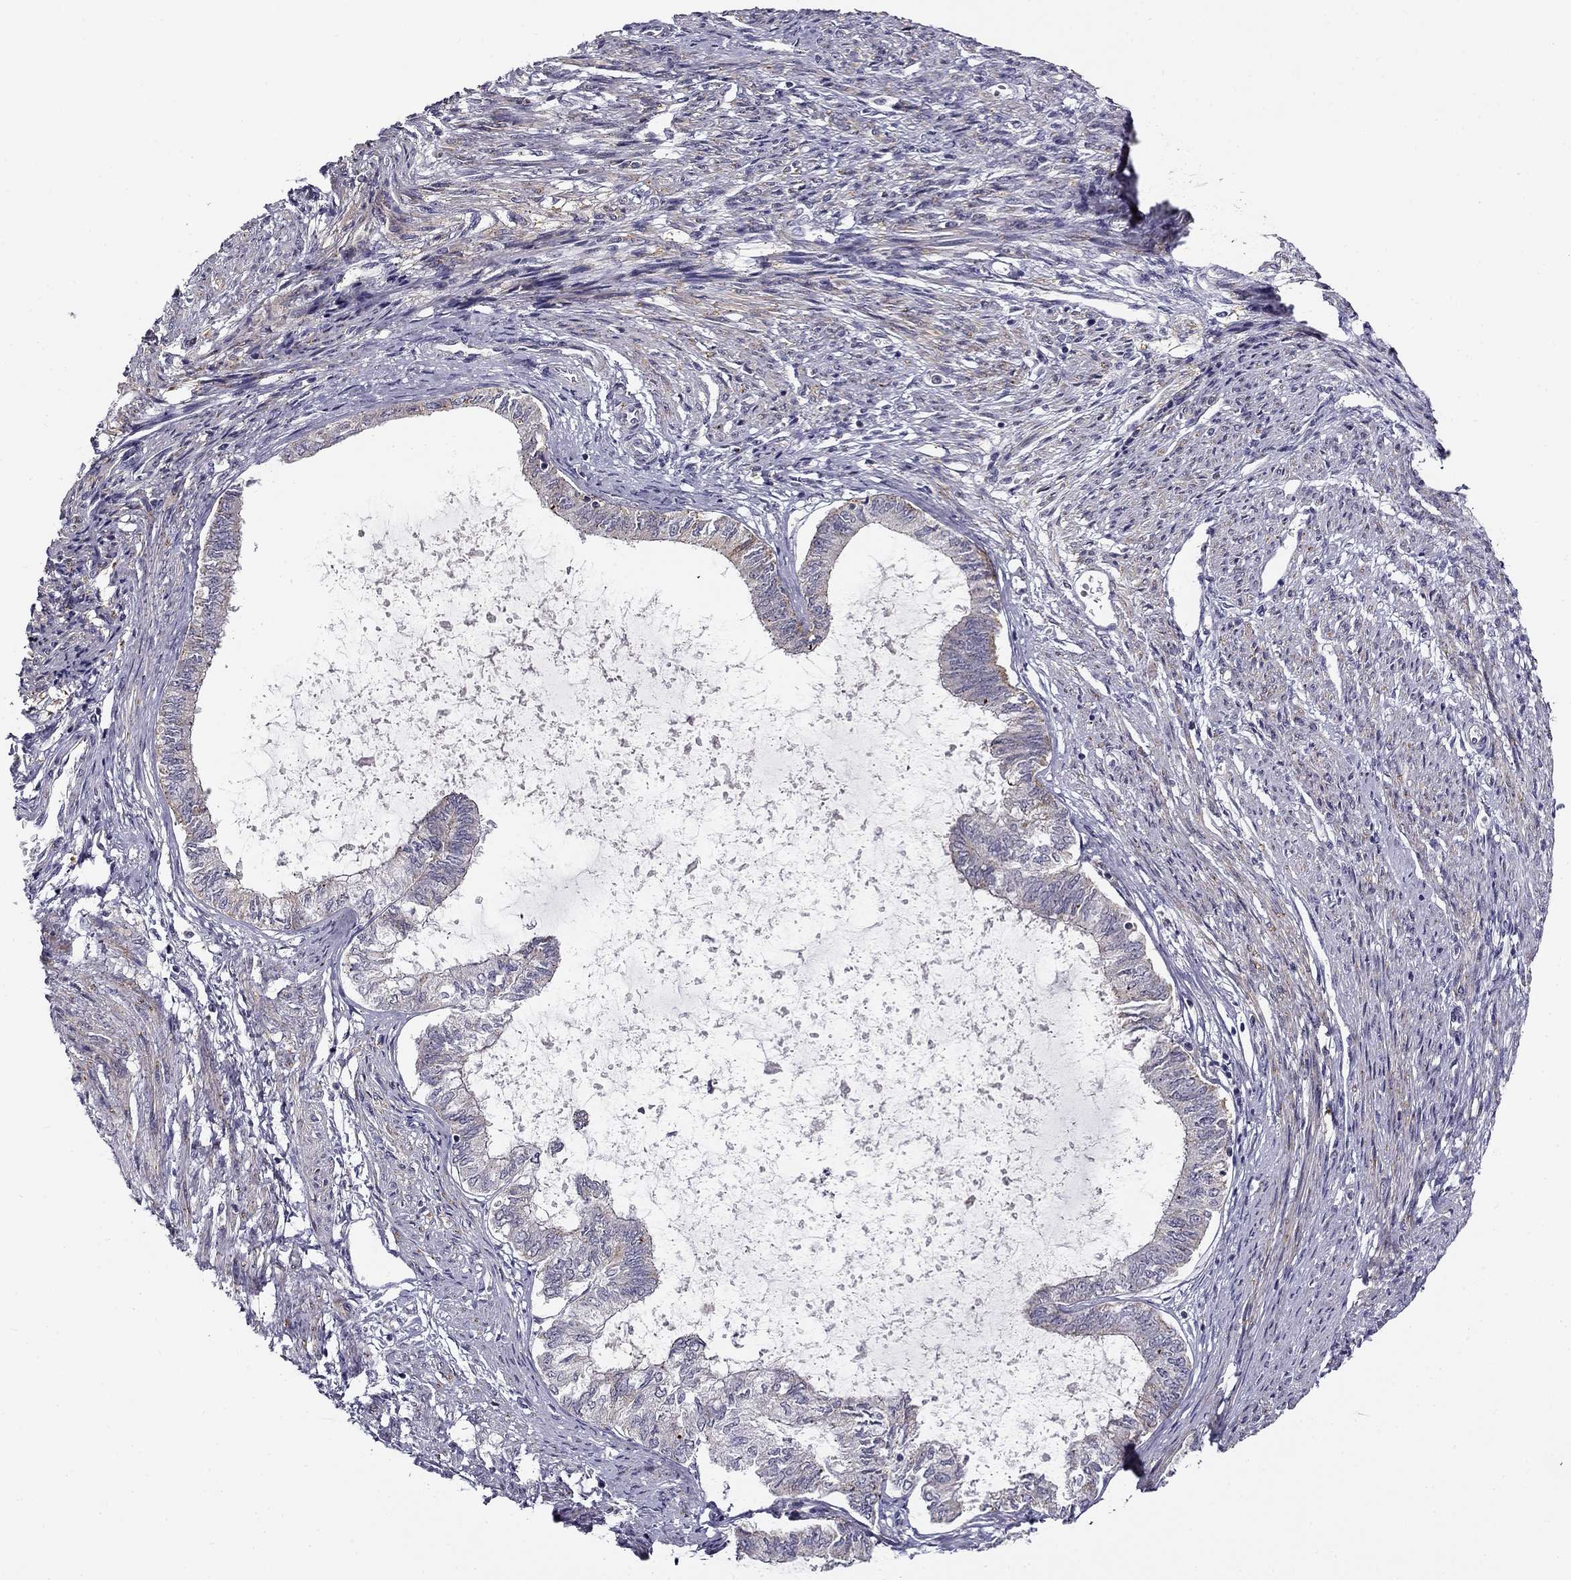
{"staining": {"intensity": "negative", "quantity": "none", "location": "none"}, "tissue": "endometrial cancer", "cell_type": "Tumor cells", "image_type": "cancer", "snomed": [{"axis": "morphology", "description": "Adenocarcinoma, NOS"}, {"axis": "topography", "description": "Endometrium"}], "caption": "This is a histopathology image of immunohistochemistry staining of endometrial cancer (adenocarcinoma), which shows no expression in tumor cells.", "gene": "CNR1", "patient": {"sex": "female", "age": 86}}